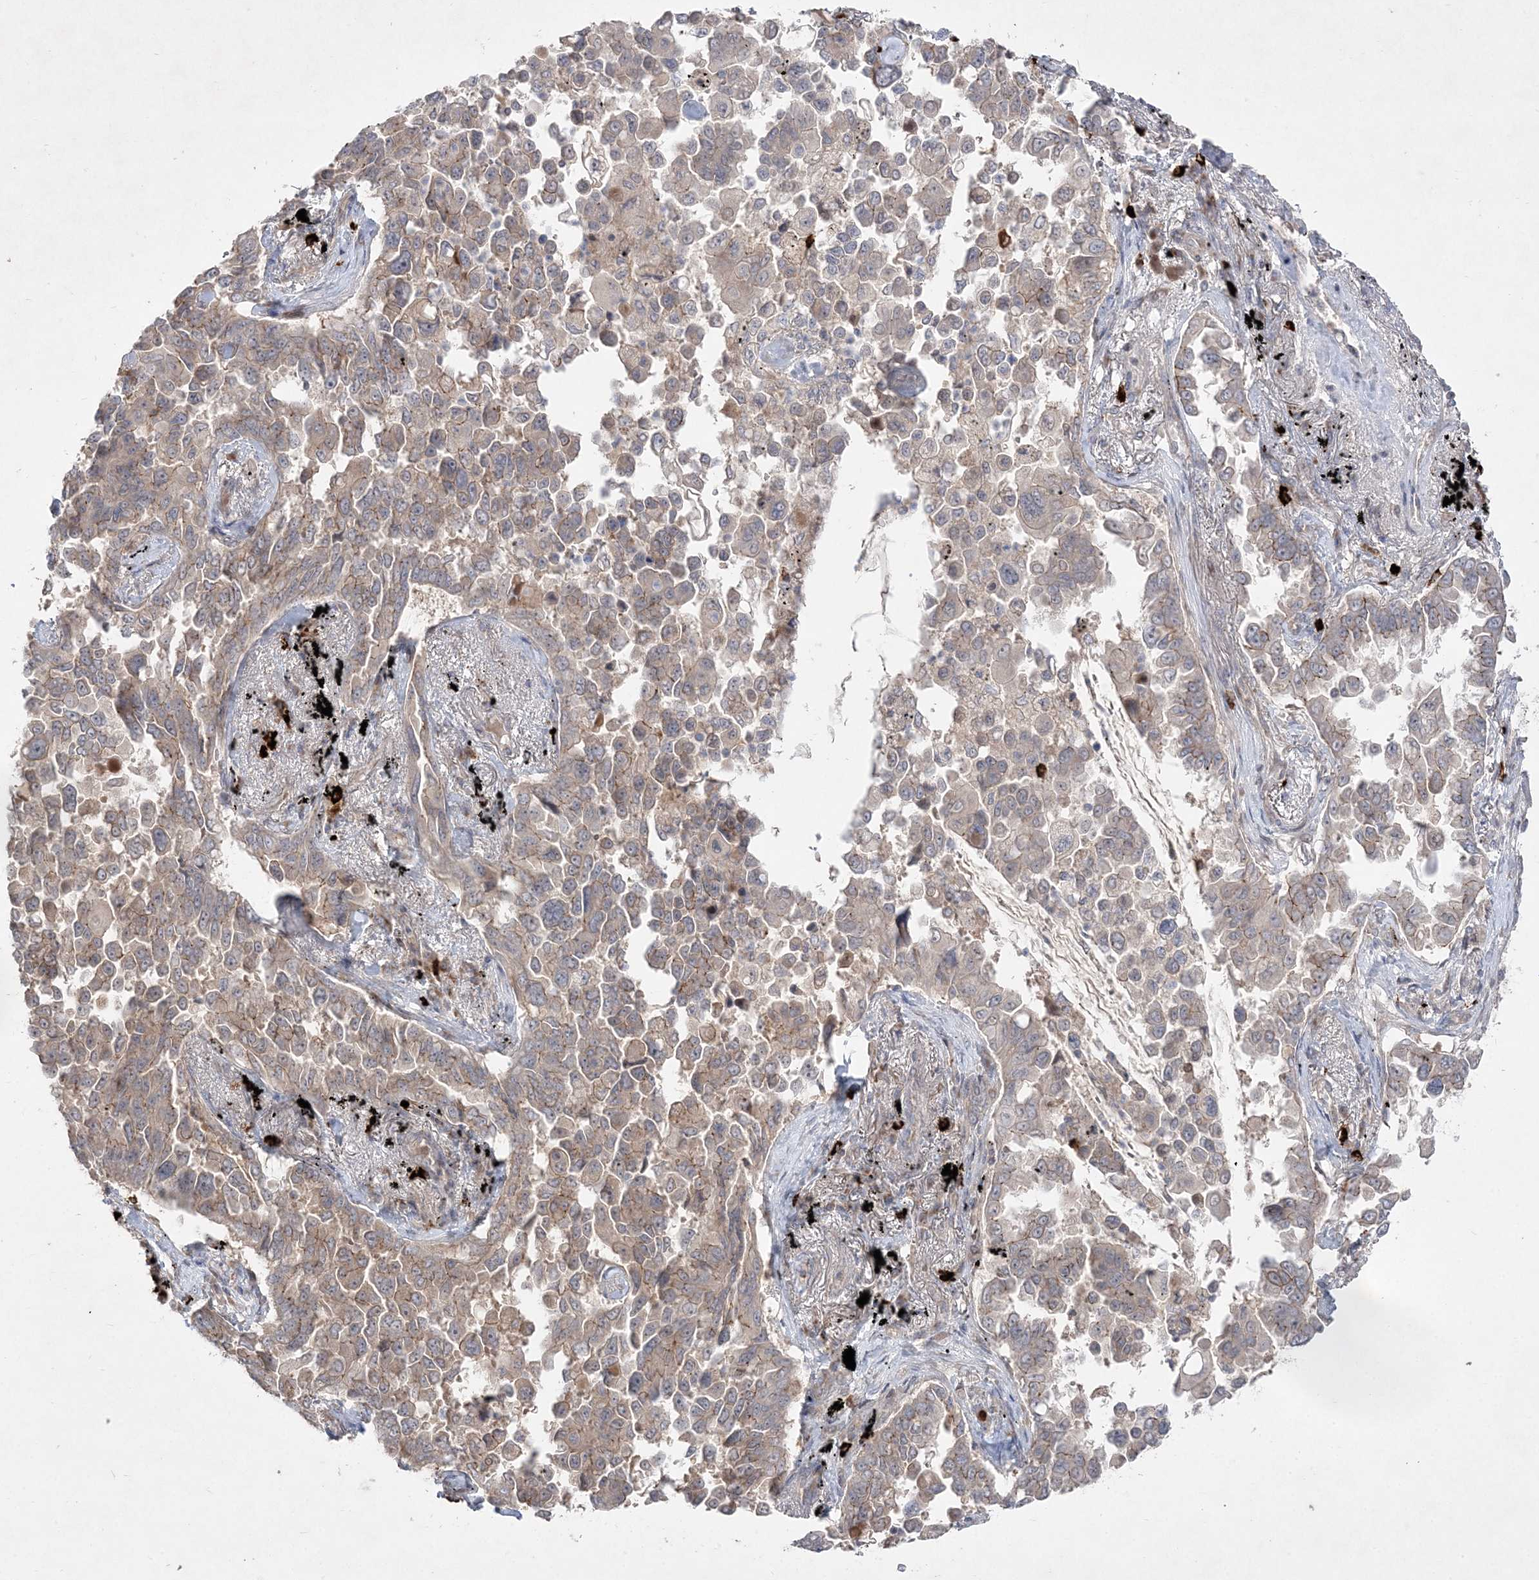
{"staining": {"intensity": "weak", "quantity": ">75%", "location": "cytoplasmic/membranous"}, "tissue": "lung cancer", "cell_type": "Tumor cells", "image_type": "cancer", "snomed": [{"axis": "morphology", "description": "Adenocarcinoma, NOS"}, {"axis": "topography", "description": "Lung"}], "caption": "Tumor cells reveal low levels of weak cytoplasmic/membranous staining in about >75% of cells in adenocarcinoma (lung).", "gene": "CLNK", "patient": {"sex": "female", "age": 67}}